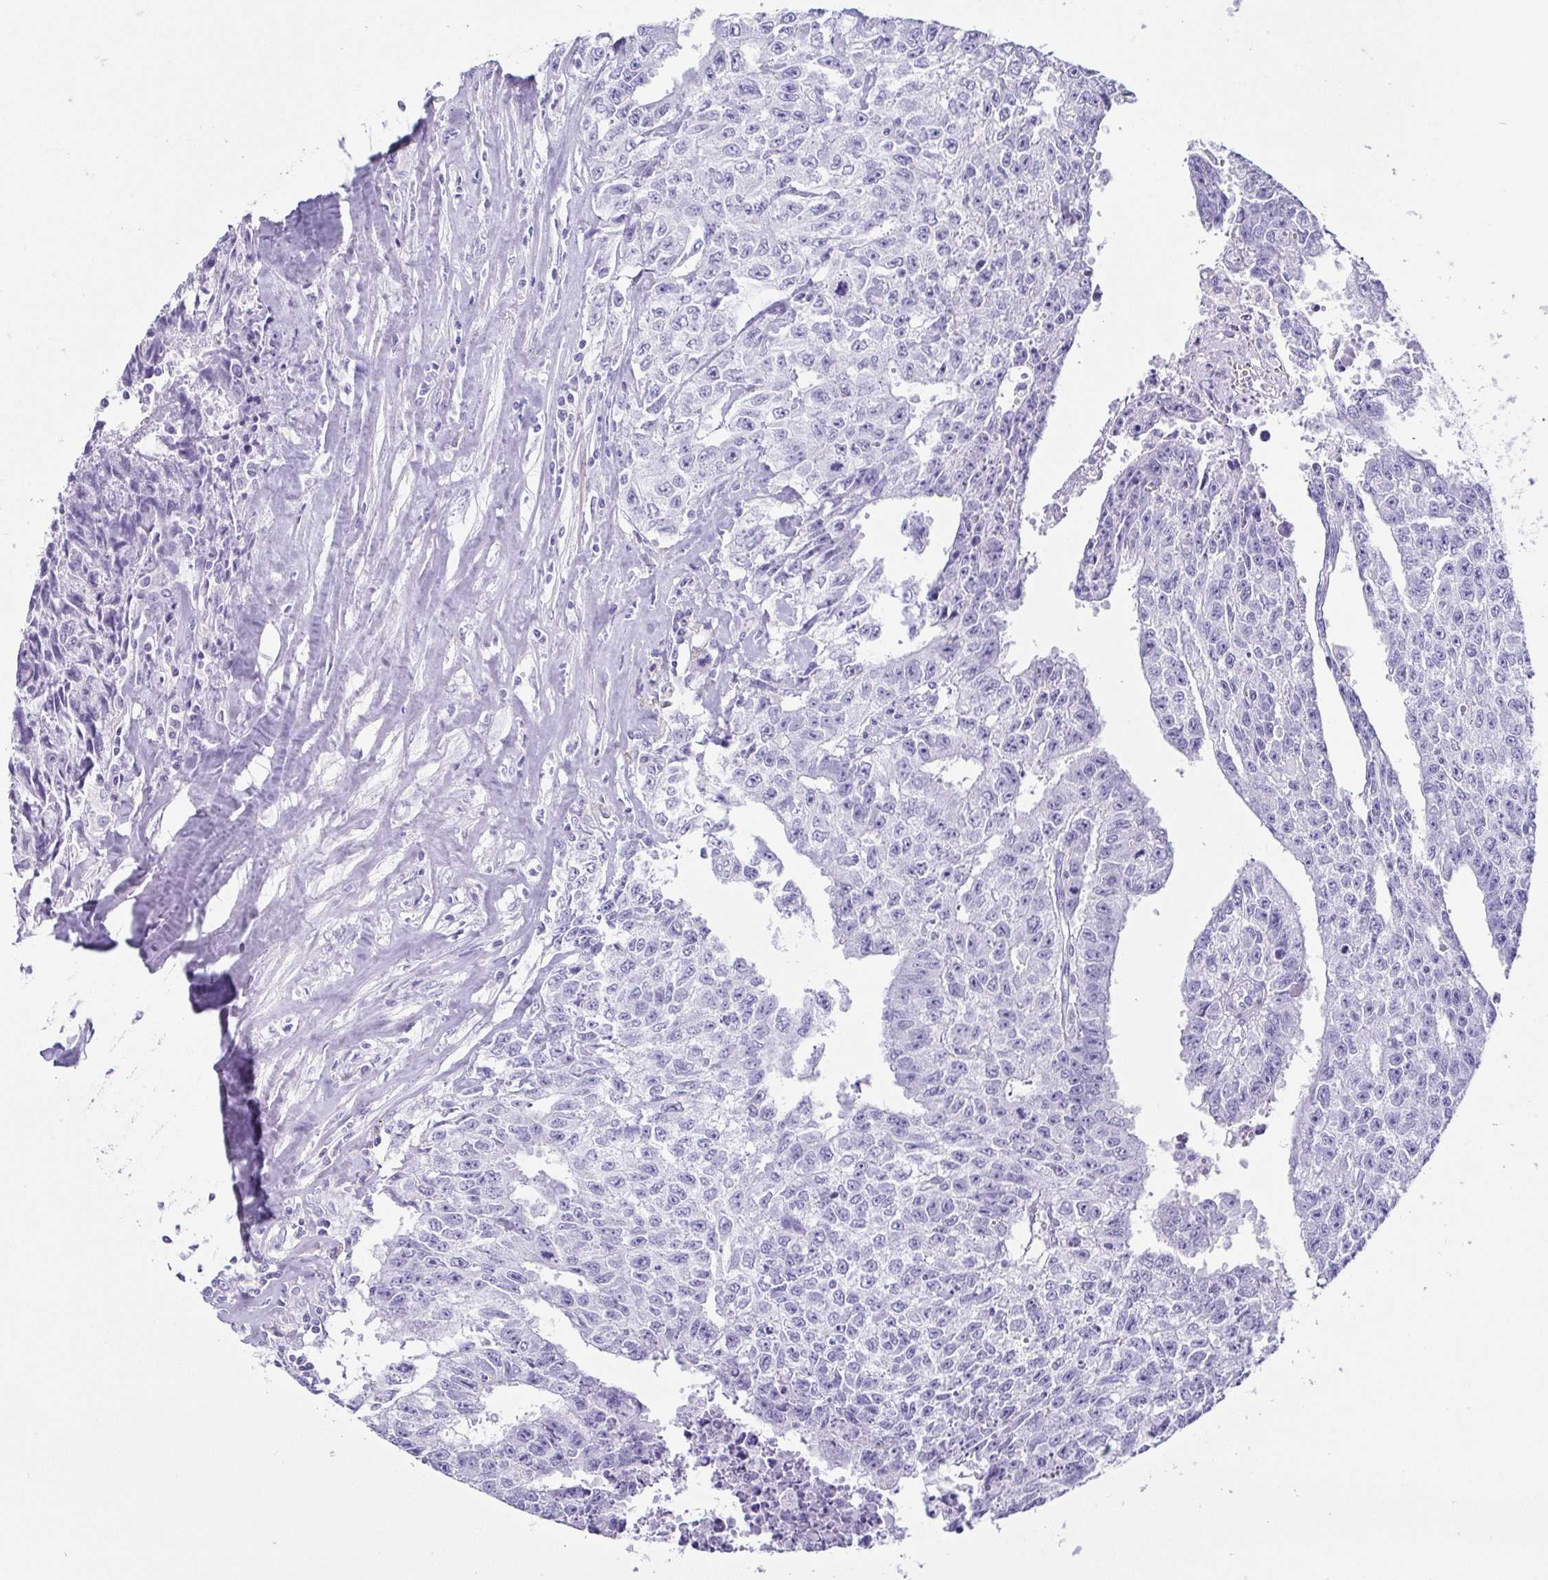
{"staining": {"intensity": "negative", "quantity": "none", "location": "none"}, "tissue": "testis cancer", "cell_type": "Tumor cells", "image_type": "cancer", "snomed": [{"axis": "morphology", "description": "Carcinoma, Embryonal, NOS"}, {"axis": "morphology", "description": "Teratoma, malignant, NOS"}, {"axis": "topography", "description": "Testis"}], "caption": "Immunohistochemistry (IHC) histopathology image of neoplastic tissue: human testis cancer stained with DAB exhibits no significant protein expression in tumor cells.", "gene": "CD164L2", "patient": {"sex": "male", "age": 24}}